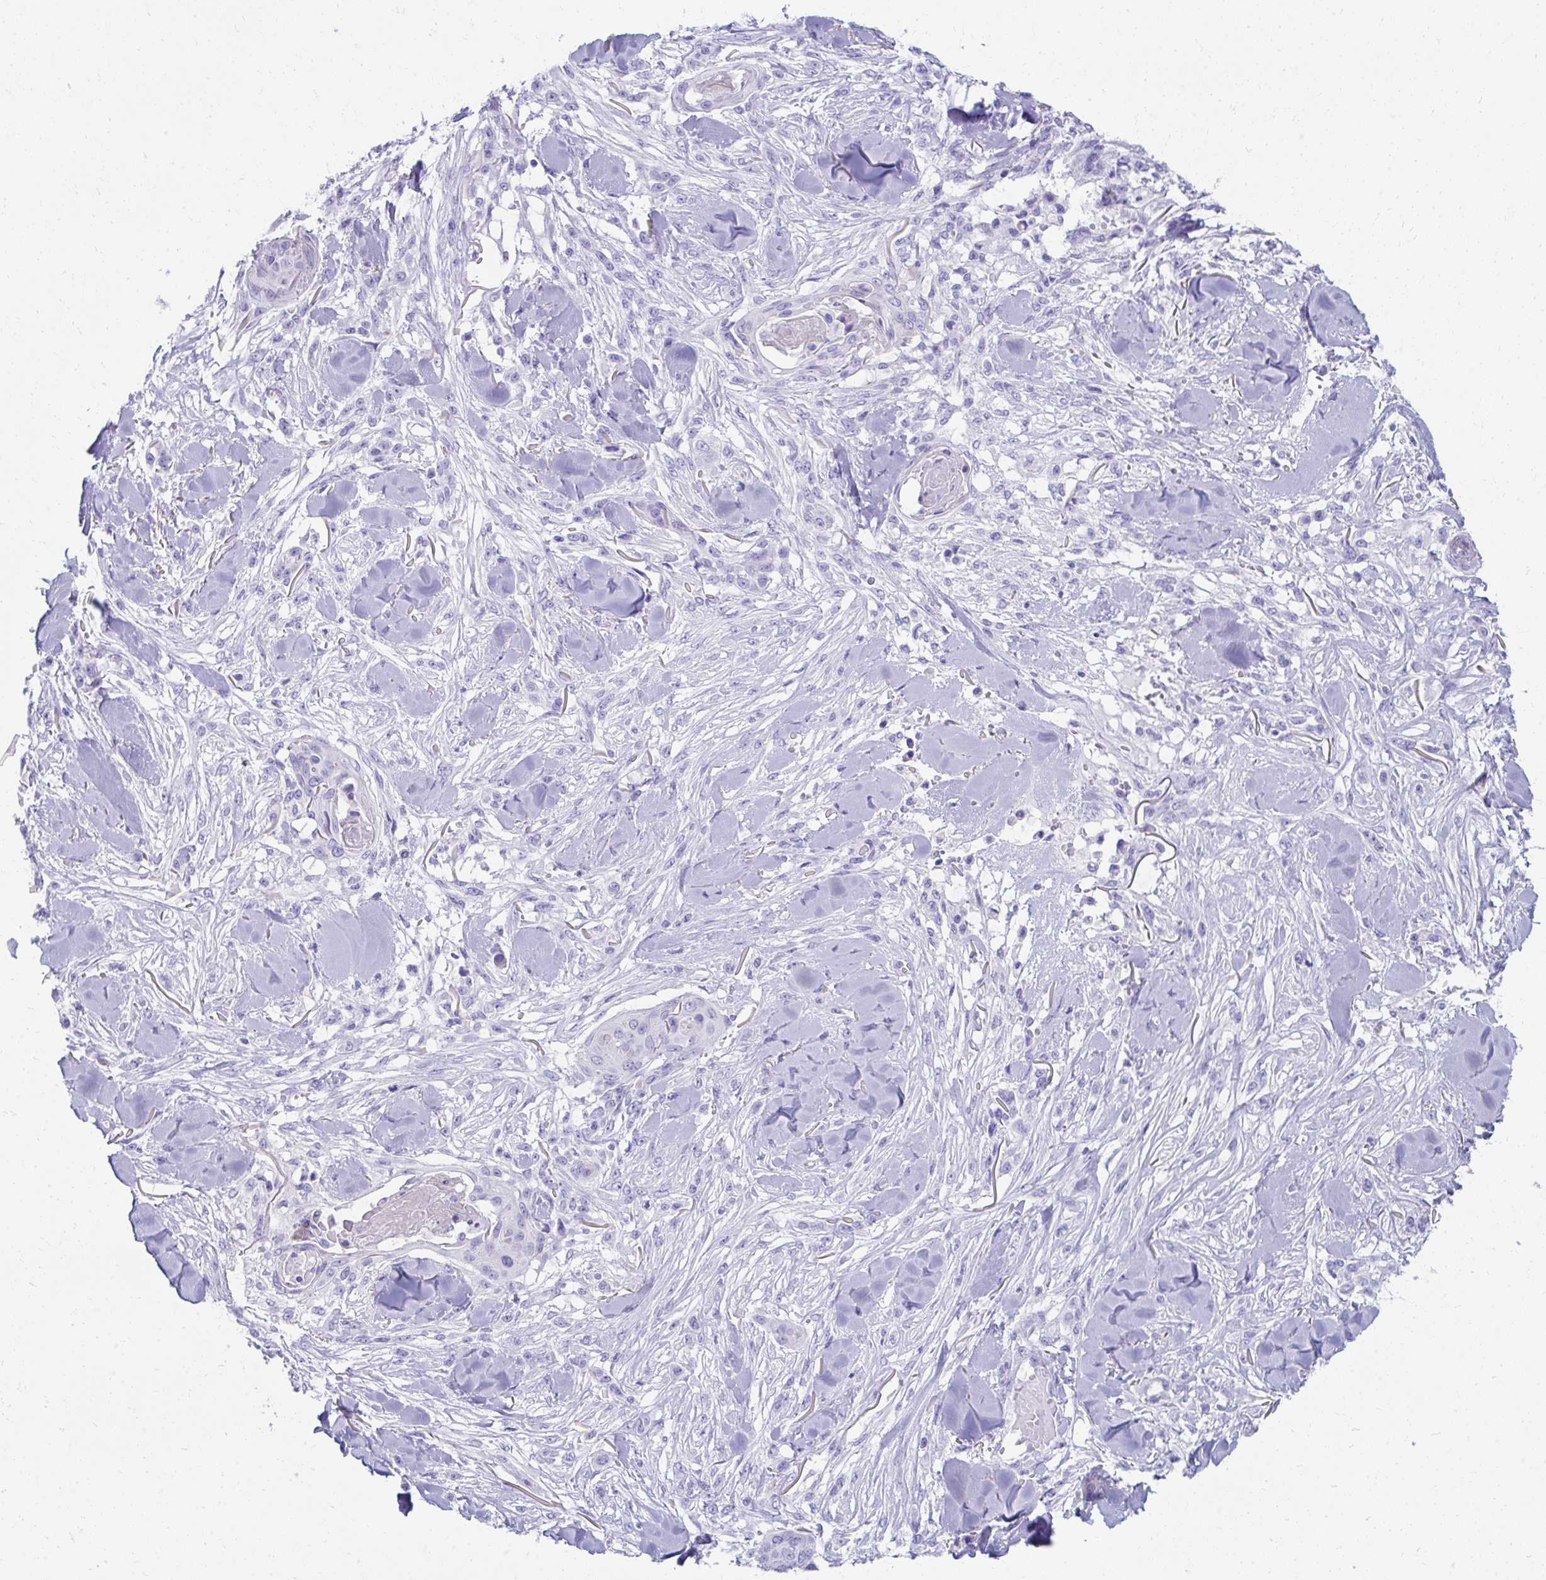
{"staining": {"intensity": "negative", "quantity": "none", "location": "none"}, "tissue": "skin cancer", "cell_type": "Tumor cells", "image_type": "cancer", "snomed": [{"axis": "morphology", "description": "Squamous cell carcinoma, NOS"}, {"axis": "topography", "description": "Skin"}], "caption": "DAB immunohistochemical staining of skin squamous cell carcinoma shows no significant expression in tumor cells.", "gene": "SEC14L3", "patient": {"sex": "female", "age": 59}}